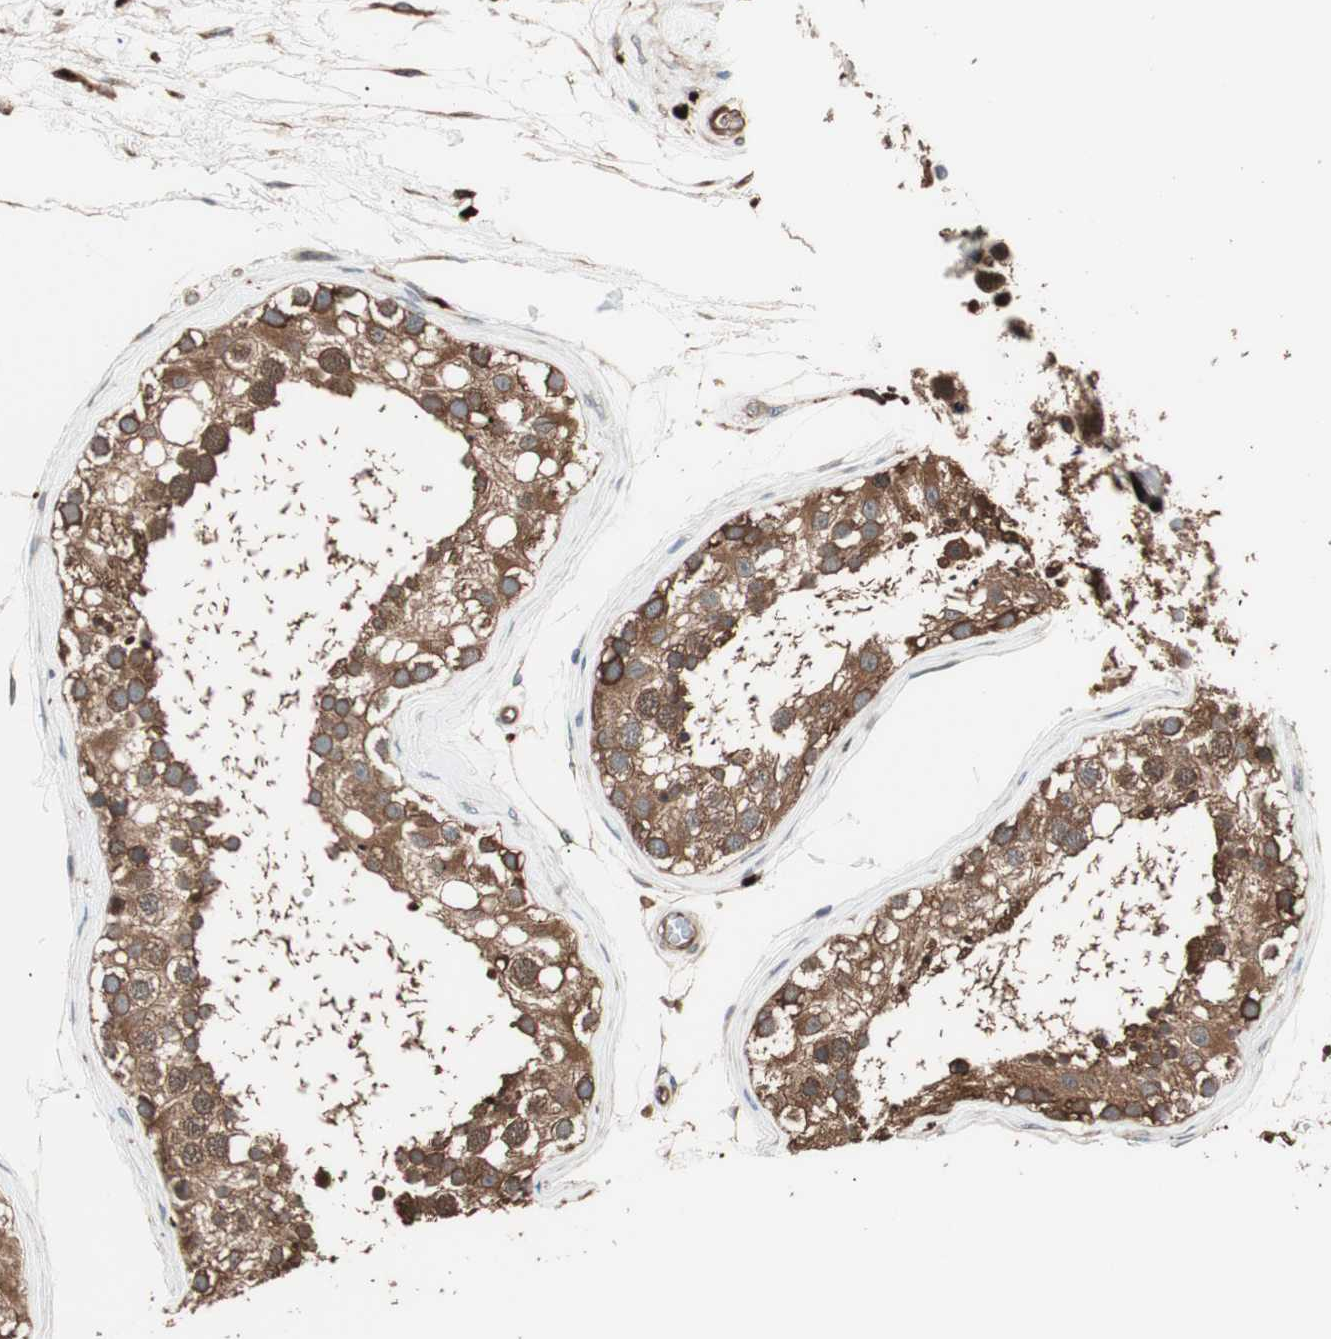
{"staining": {"intensity": "strong", "quantity": ">75%", "location": "cytoplasmic/membranous"}, "tissue": "testis", "cell_type": "Cells in seminiferous ducts", "image_type": "normal", "snomed": [{"axis": "morphology", "description": "Normal tissue, NOS"}, {"axis": "topography", "description": "Testis"}], "caption": "IHC (DAB) staining of benign testis demonstrates strong cytoplasmic/membranous protein expression in approximately >75% of cells in seminiferous ducts.", "gene": "CCT3", "patient": {"sex": "male", "age": 68}}